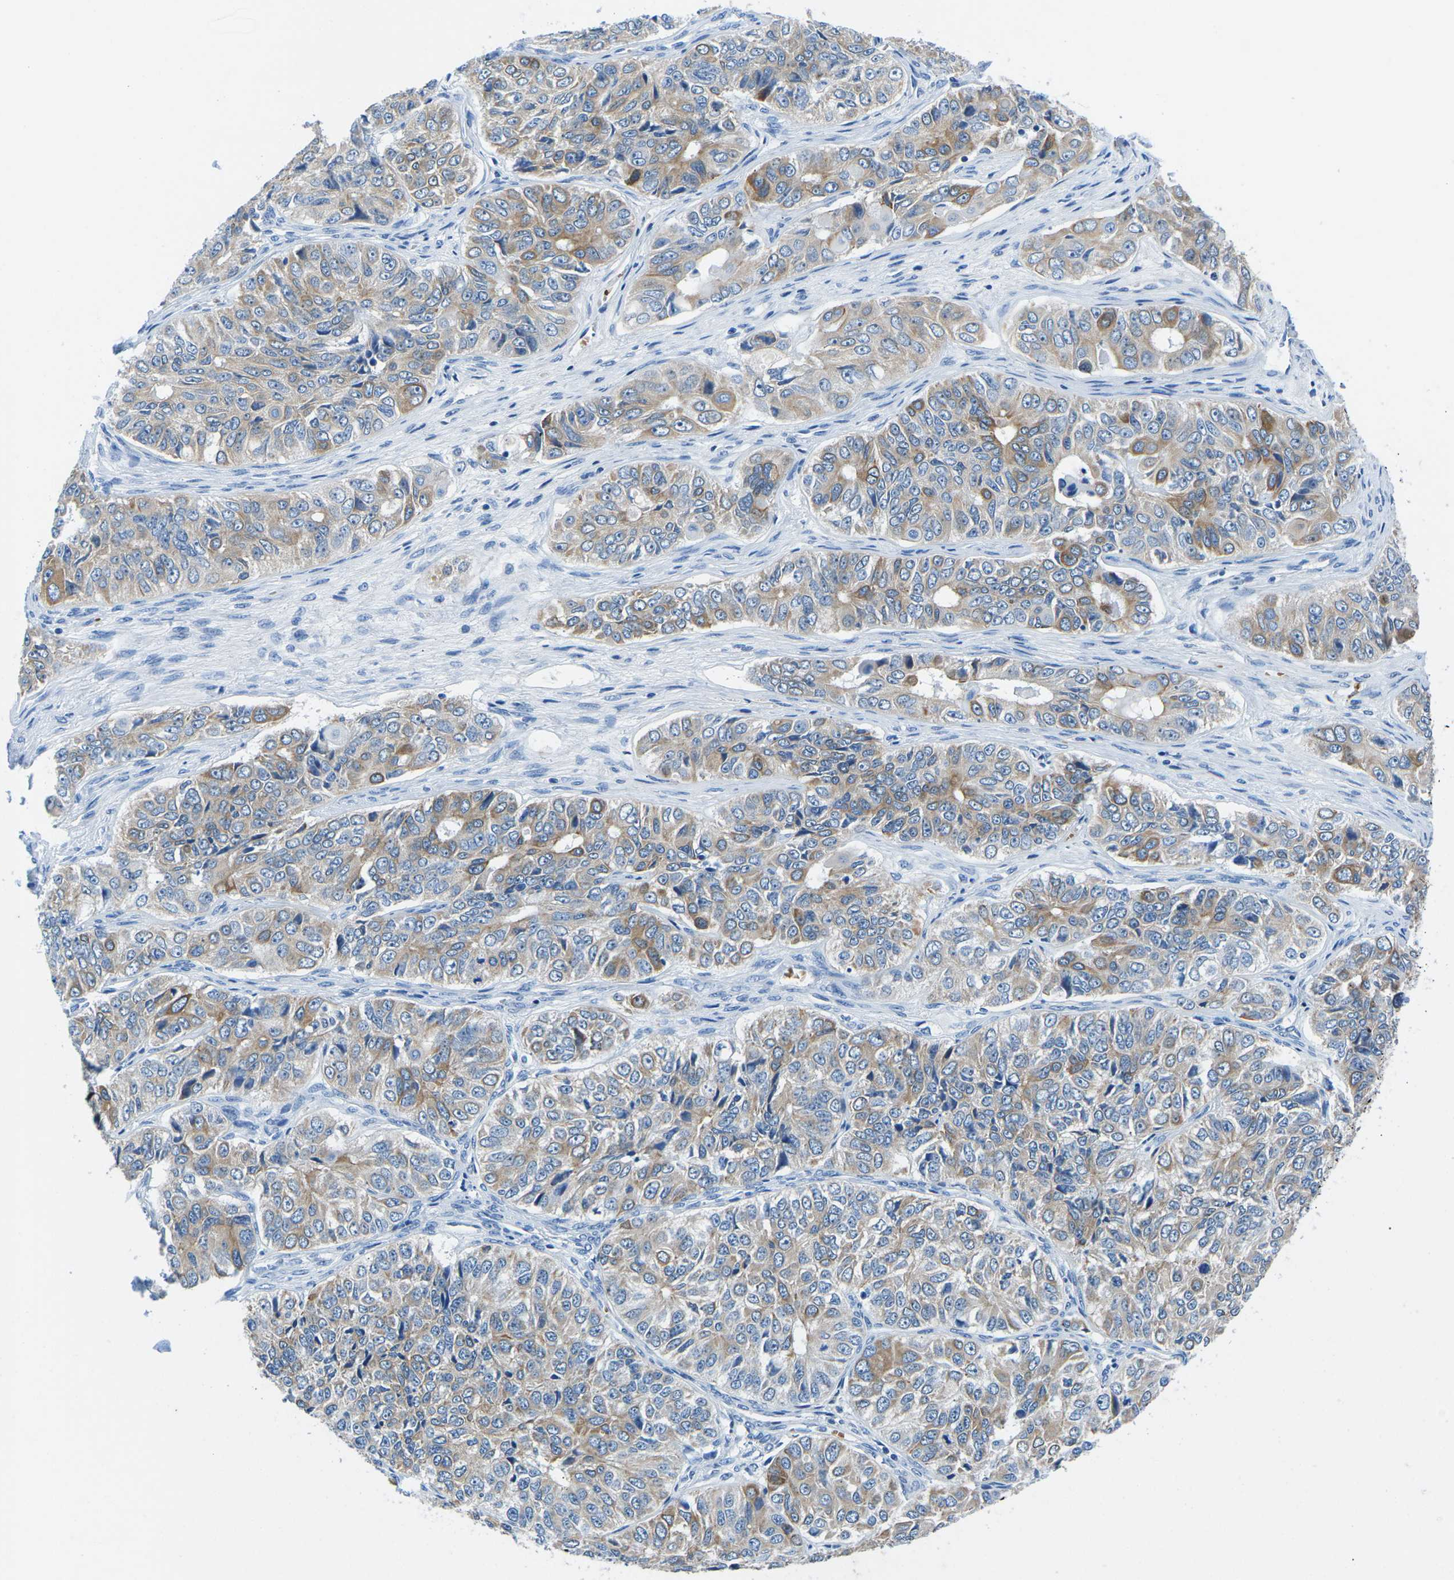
{"staining": {"intensity": "moderate", "quantity": "25%-75%", "location": "cytoplasmic/membranous"}, "tissue": "ovarian cancer", "cell_type": "Tumor cells", "image_type": "cancer", "snomed": [{"axis": "morphology", "description": "Carcinoma, endometroid"}, {"axis": "topography", "description": "Ovary"}], "caption": "There is medium levels of moderate cytoplasmic/membranous positivity in tumor cells of ovarian cancer (endometroid carcinoma), as demonstrated by immunohistochemical staining (brown color).", "gene": "TM6SF1", "patient": {"sex": "female", "age": 51}}